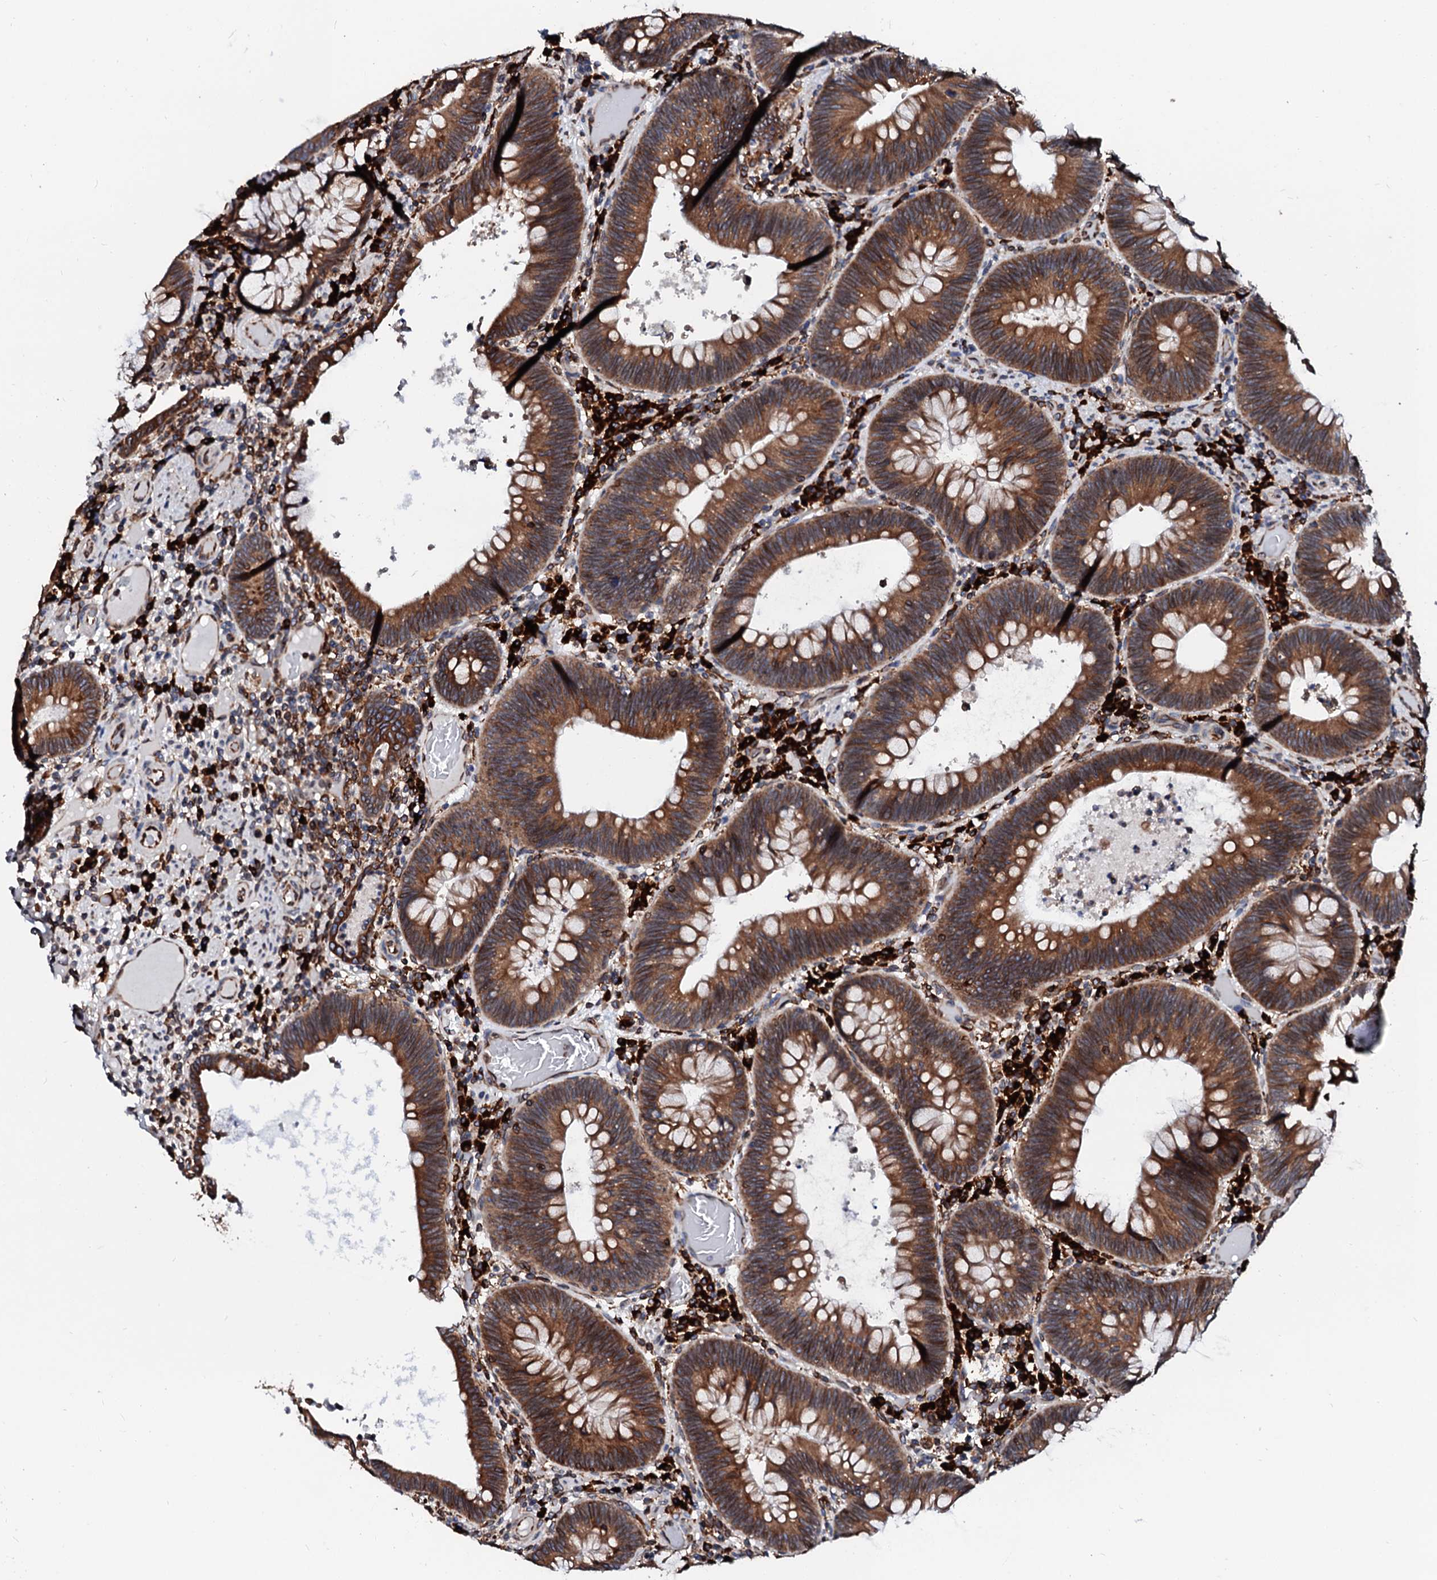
{"staining": {"intensity": "strong", "quantity": ">75%", "location": "cytoplasmic/membranous"}, "tissue": "colorectal cancer", "cell_type": "Tumor cells", "image_type": "cancer", "snomed": [{"axis": "morphology", "description": "Adenocarcinoma, NOS"}, {"axis": "topography", "description": "Rectum"}], "caption": "Immunohistochemical staining of colorectal cancer shows strong cytoplasmic/membranous protein expression in approximately >75% of tumor cells.", "gene": "DERL1", "patient": {"sex": "female", "age": 75}}